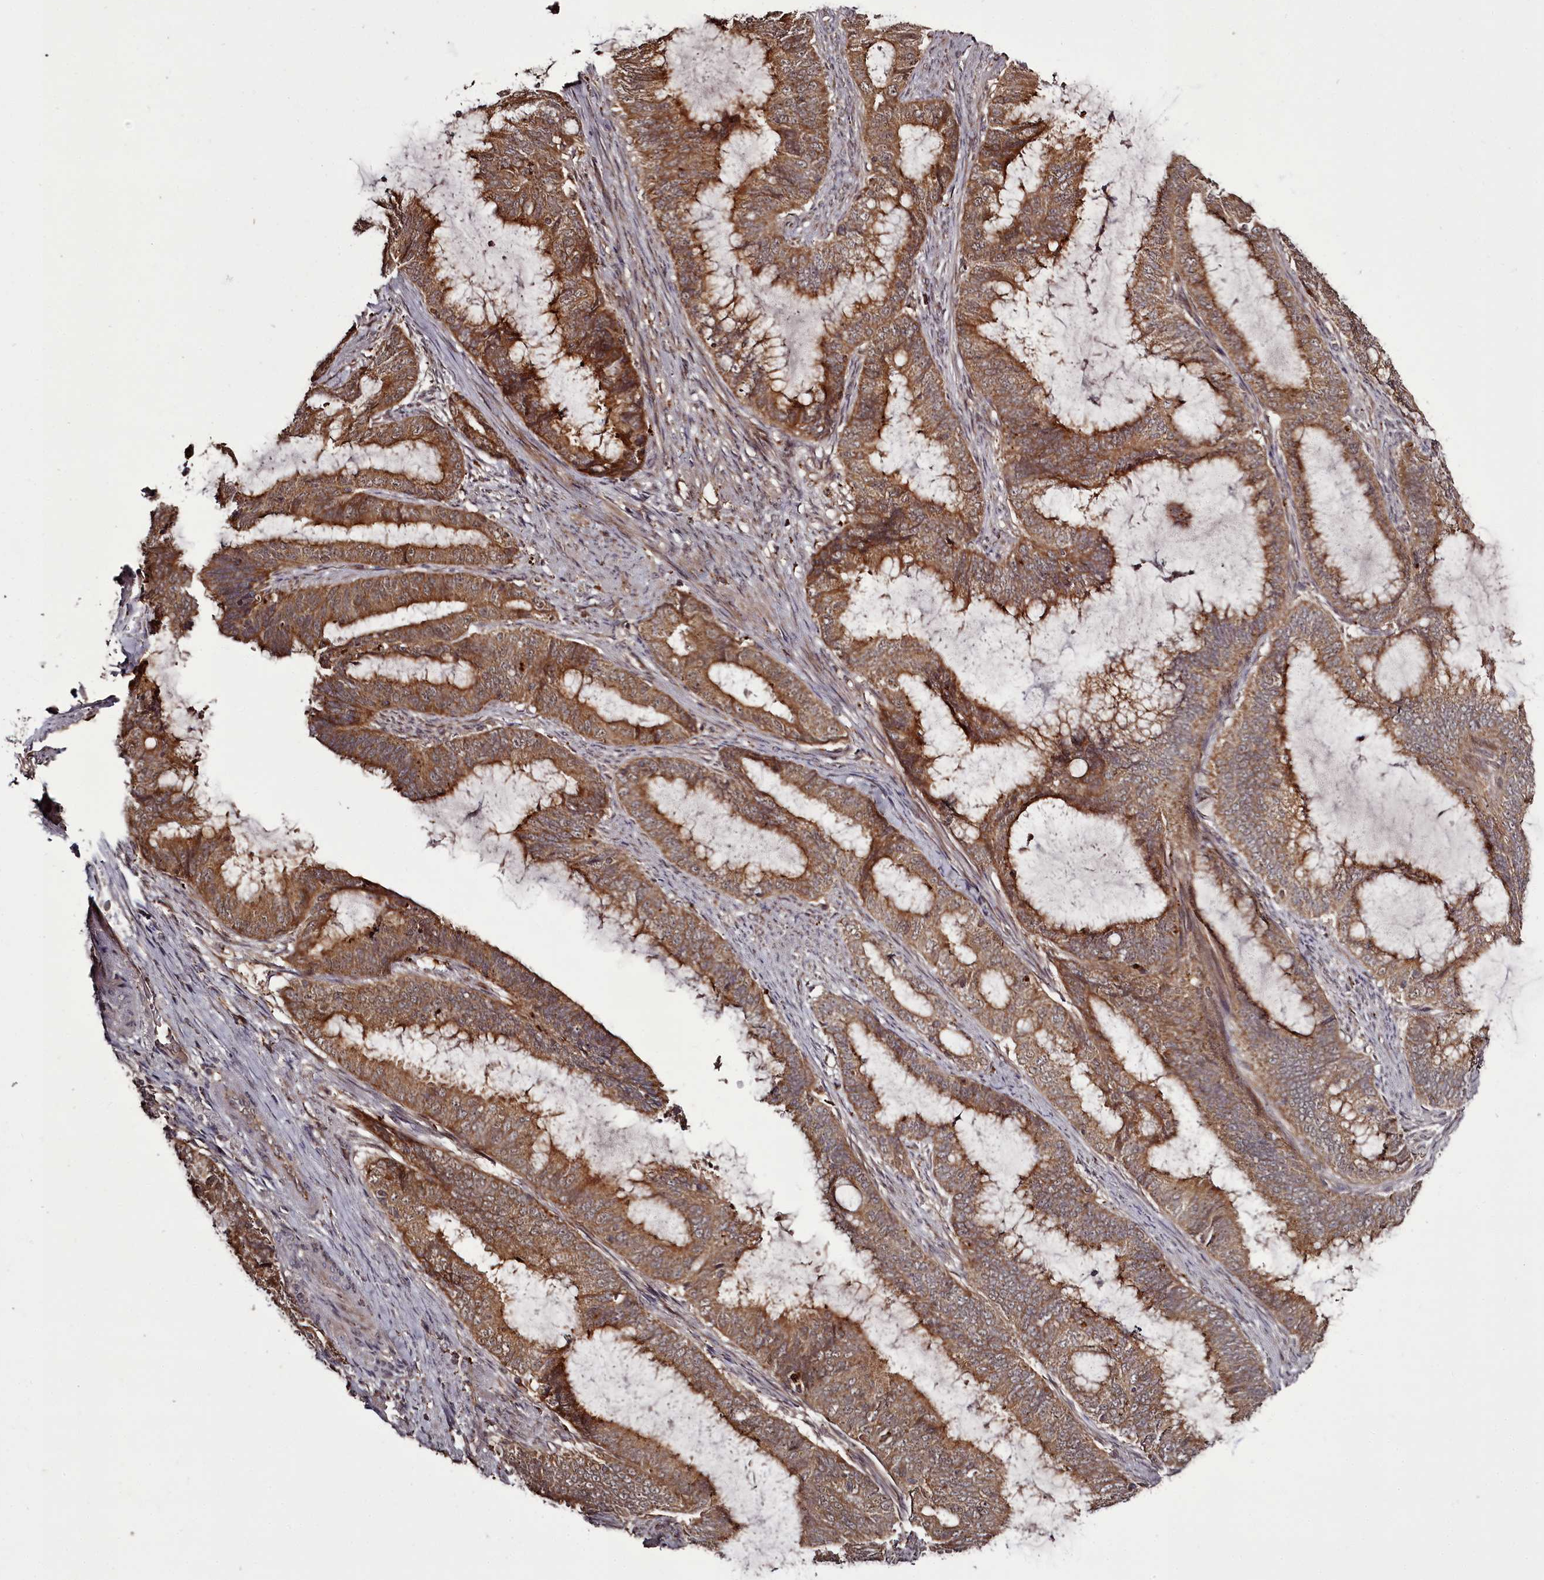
{"staining": {"intensity": "moderate", "quantity": ">75%", "location": "cytoplasmic/membranous"}, "tissue": "endometrial cancer", "cell_type": "Tumor cells", "image_type": "cancer", "snomed": [{"axis": "morphology", "description": "Adenocarcinoma, NOS"}, {"axis": "topography", "description": "Endometrium"}], "caption": "Immunohistochemistry of human endometrial cancer (adenocarcinoma) displays medium levels of moderate cytoplasmic/membranous expression in about >75% of tumor cells. (DAB IHC with brightfield microscopy, high magnification).", "gene": "PCBP2", "patient": {"sex": "female", "age": 51}}